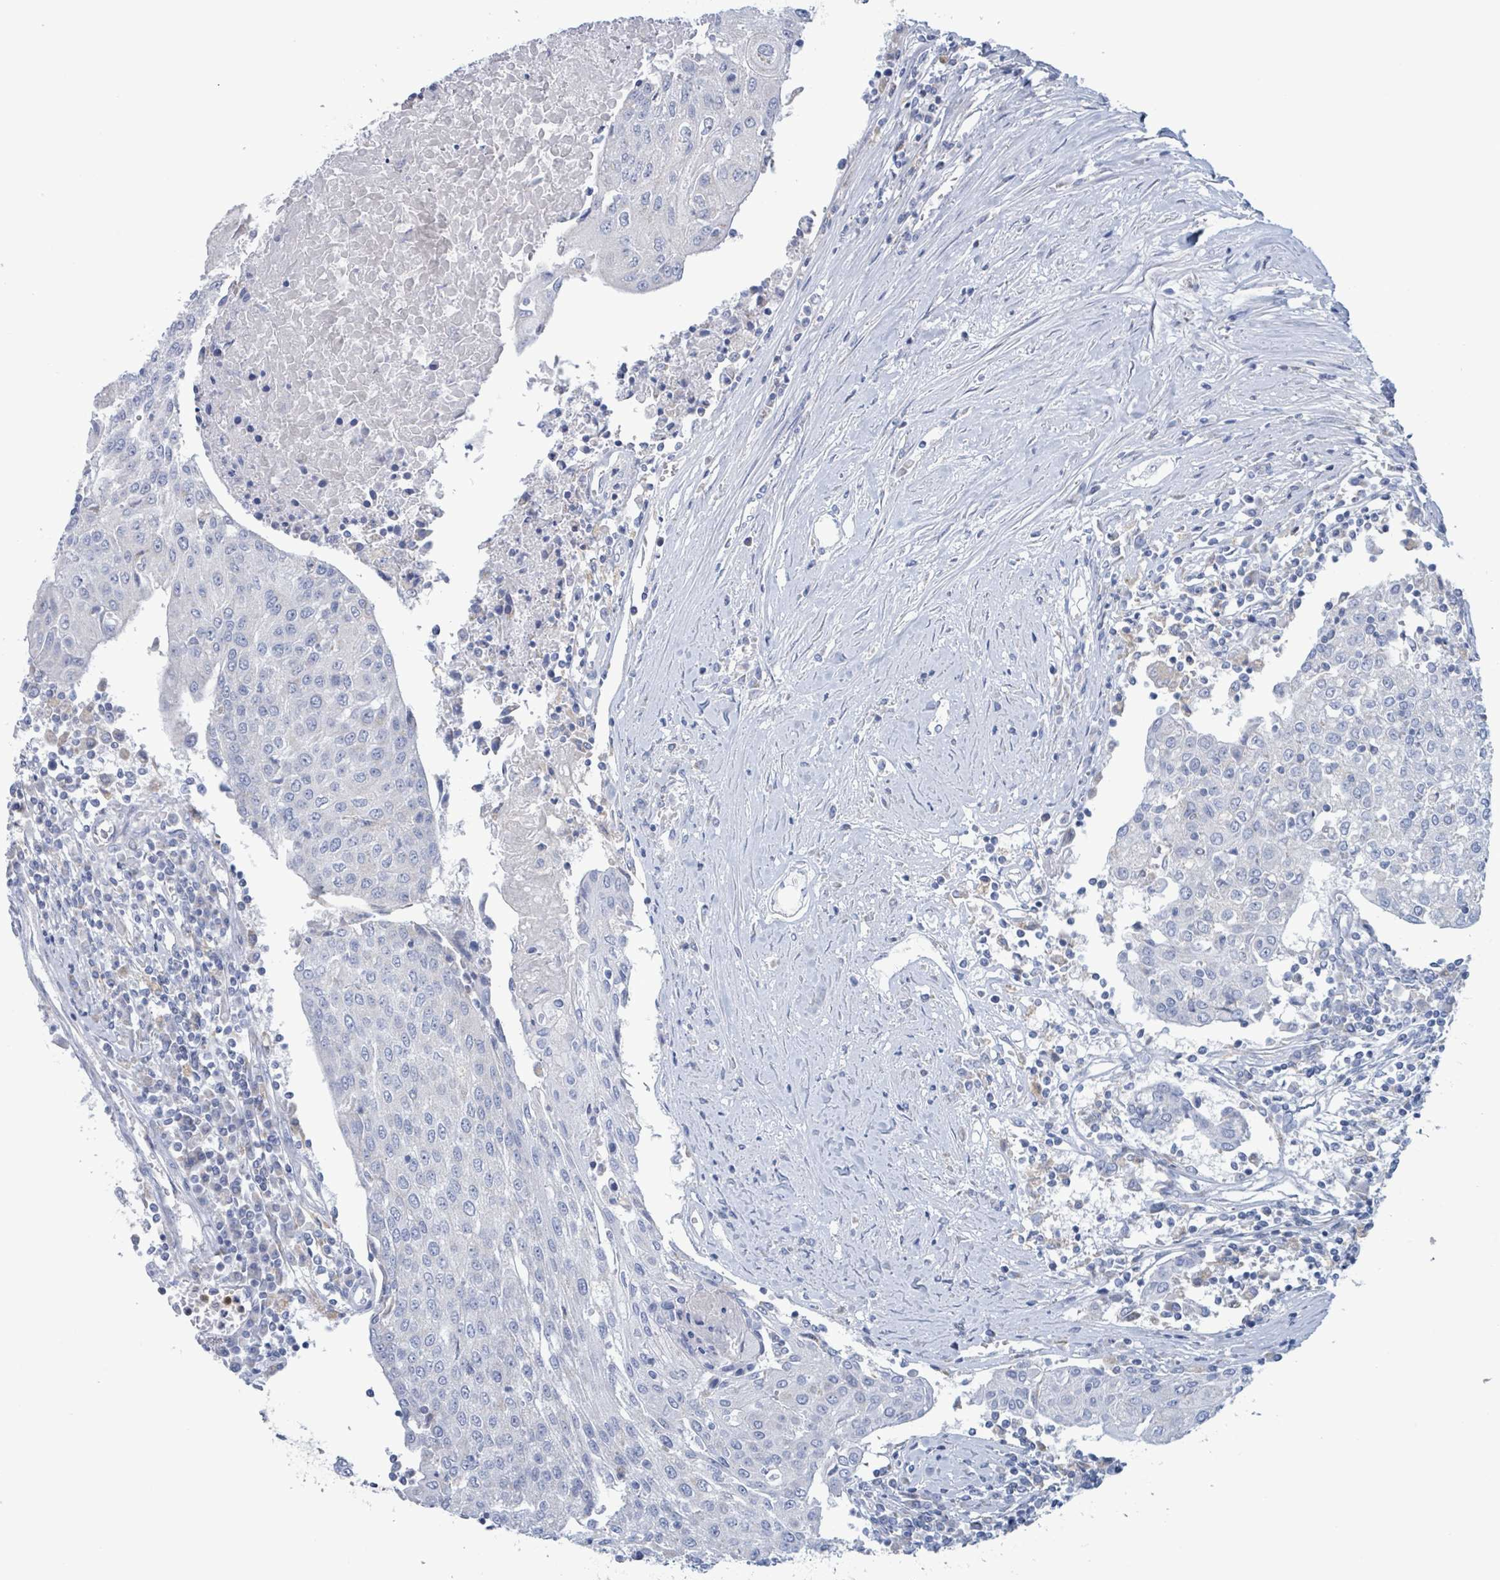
{"staining": {"intensity": "negative", "quantity": "none", "location": "none"}, "tissue": "urothelial cancer", "cell_type": "Tumor cells", "image_type": "cancer", "snomed": [{"axis": "morphology", "description": "Urothelial carcinoma, High grade"}, {"axis": "topography", "description": "Urinary bladder"}], "caption": "Immunohistochemical staining of human urothelial cancer shows no significant positivity in tumor cells.", "gene": "AKR1C4", "patient": {"sex": "female", "age": 85}}